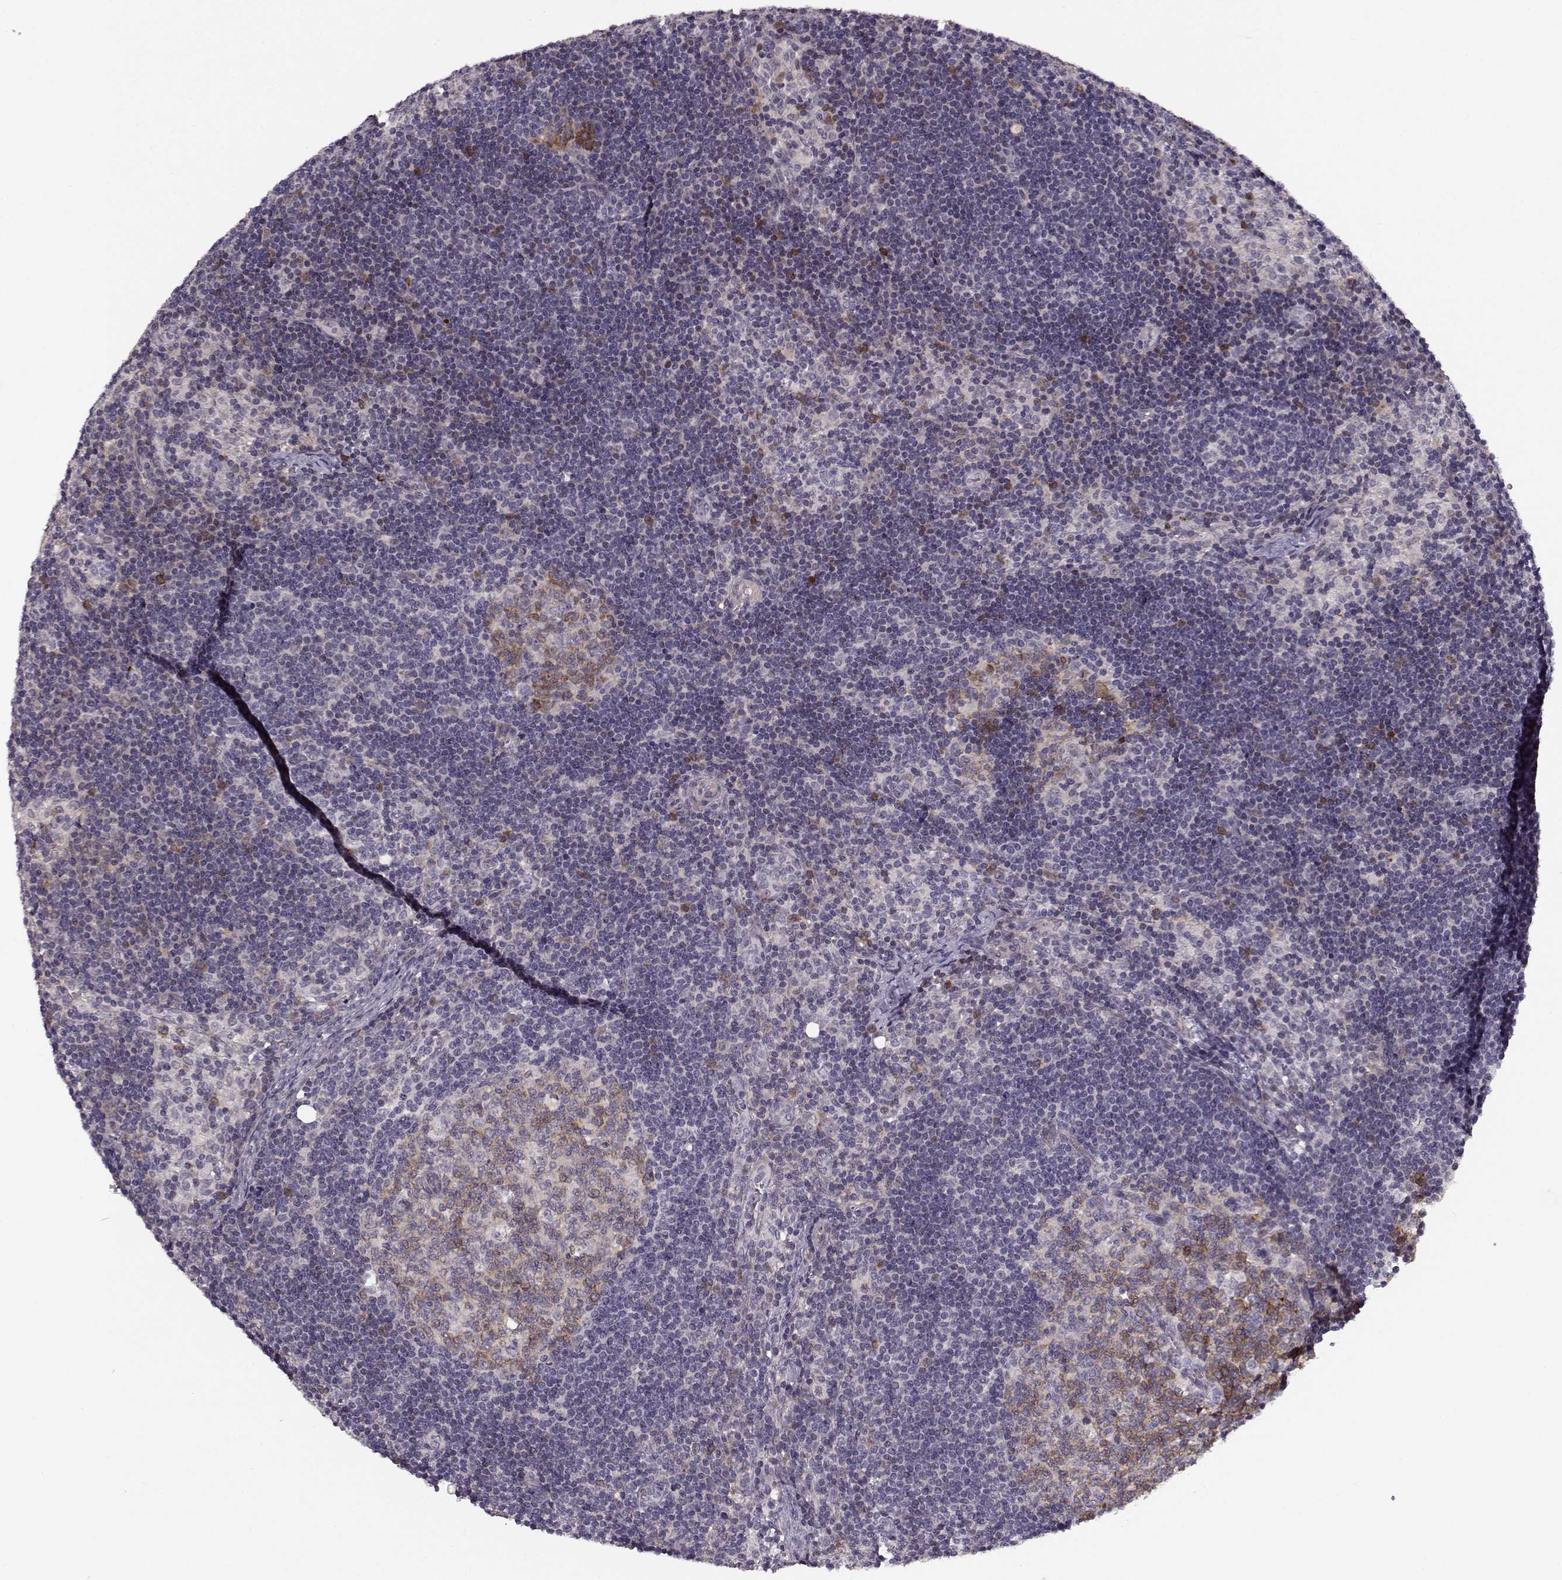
{"staining": {"intensity": "moderate", "quantity": "<25%", "location": "cytoplasmic/membranous"}, "tissue": "lymph node", "cell_type": "Germinal center cells", "image_type": "normal", "snomed": [{"axis": "morphology", "description": "Normal tissue, NOS"}, {"axis": "topography", "description": "Lymph node"}], "caption": "Benign lymph node exhibits moderate cytoplasmic/membranous positivity in approximately <25% of germinal center cells, visualized by immunohistochemistry. (Stains: DAB in brown, nuclei in blue, Microscopy: brightfield microscopy at high magnification).", "gene": "RGS9BP", "patient": {"sex": "female", "age": 52}}